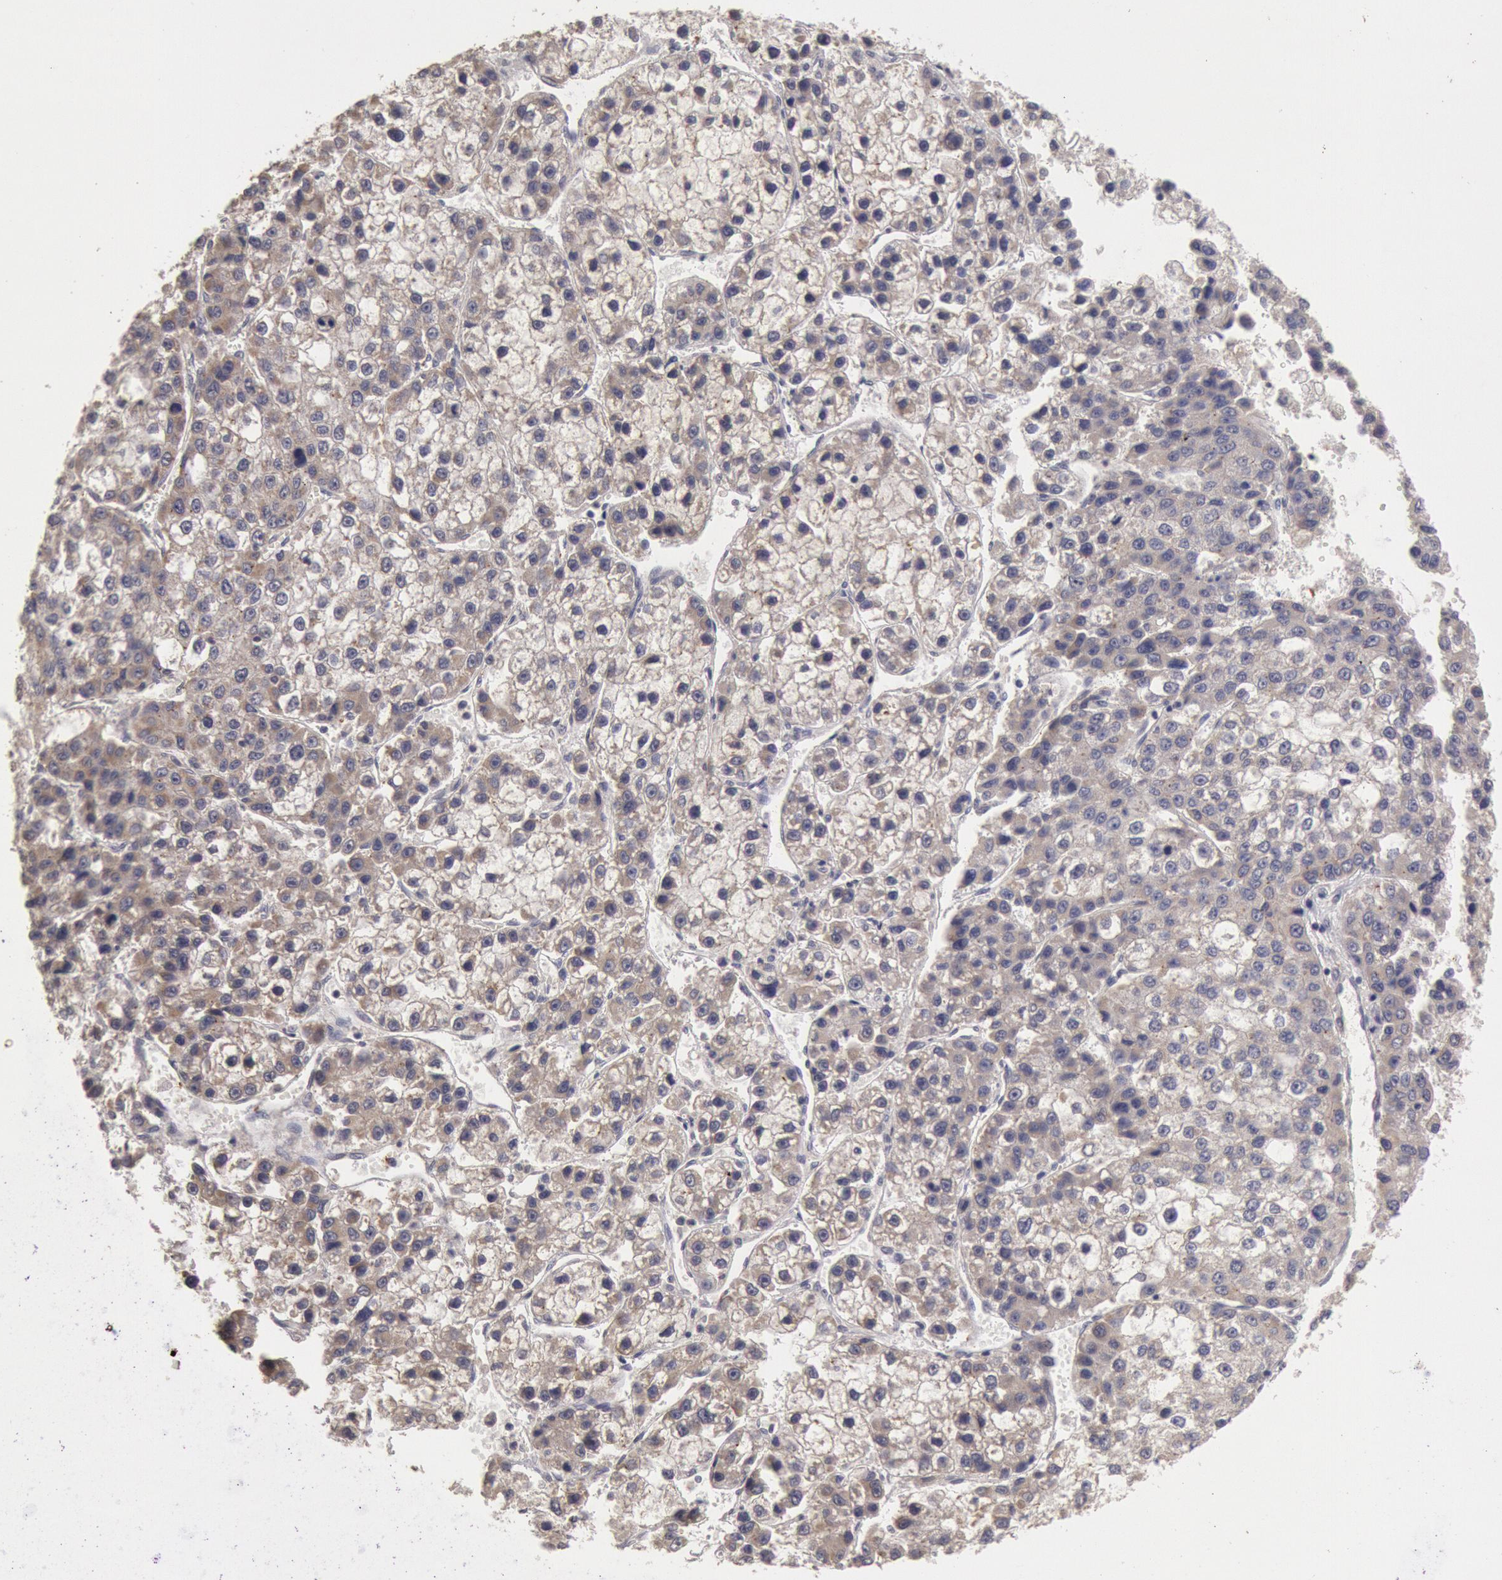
{"staining": {"intensity": "negative", "quantity": "none", "location": "none"}, "tissue": "liver cancer", "cell_type": "Tumor cells", "image_type": "cancer", "snomed": [{"axis": "morphology", "description": "Carcinoma, Hepatocellular, NOS"}, {"axis": "topography", "description": "Liver"}], "caption": "The micrograph shows no significant positivity in tumor cells of liver cancer.", "gene": "ZFP36L1", "patient": {"sex": "female", "age": 66}}